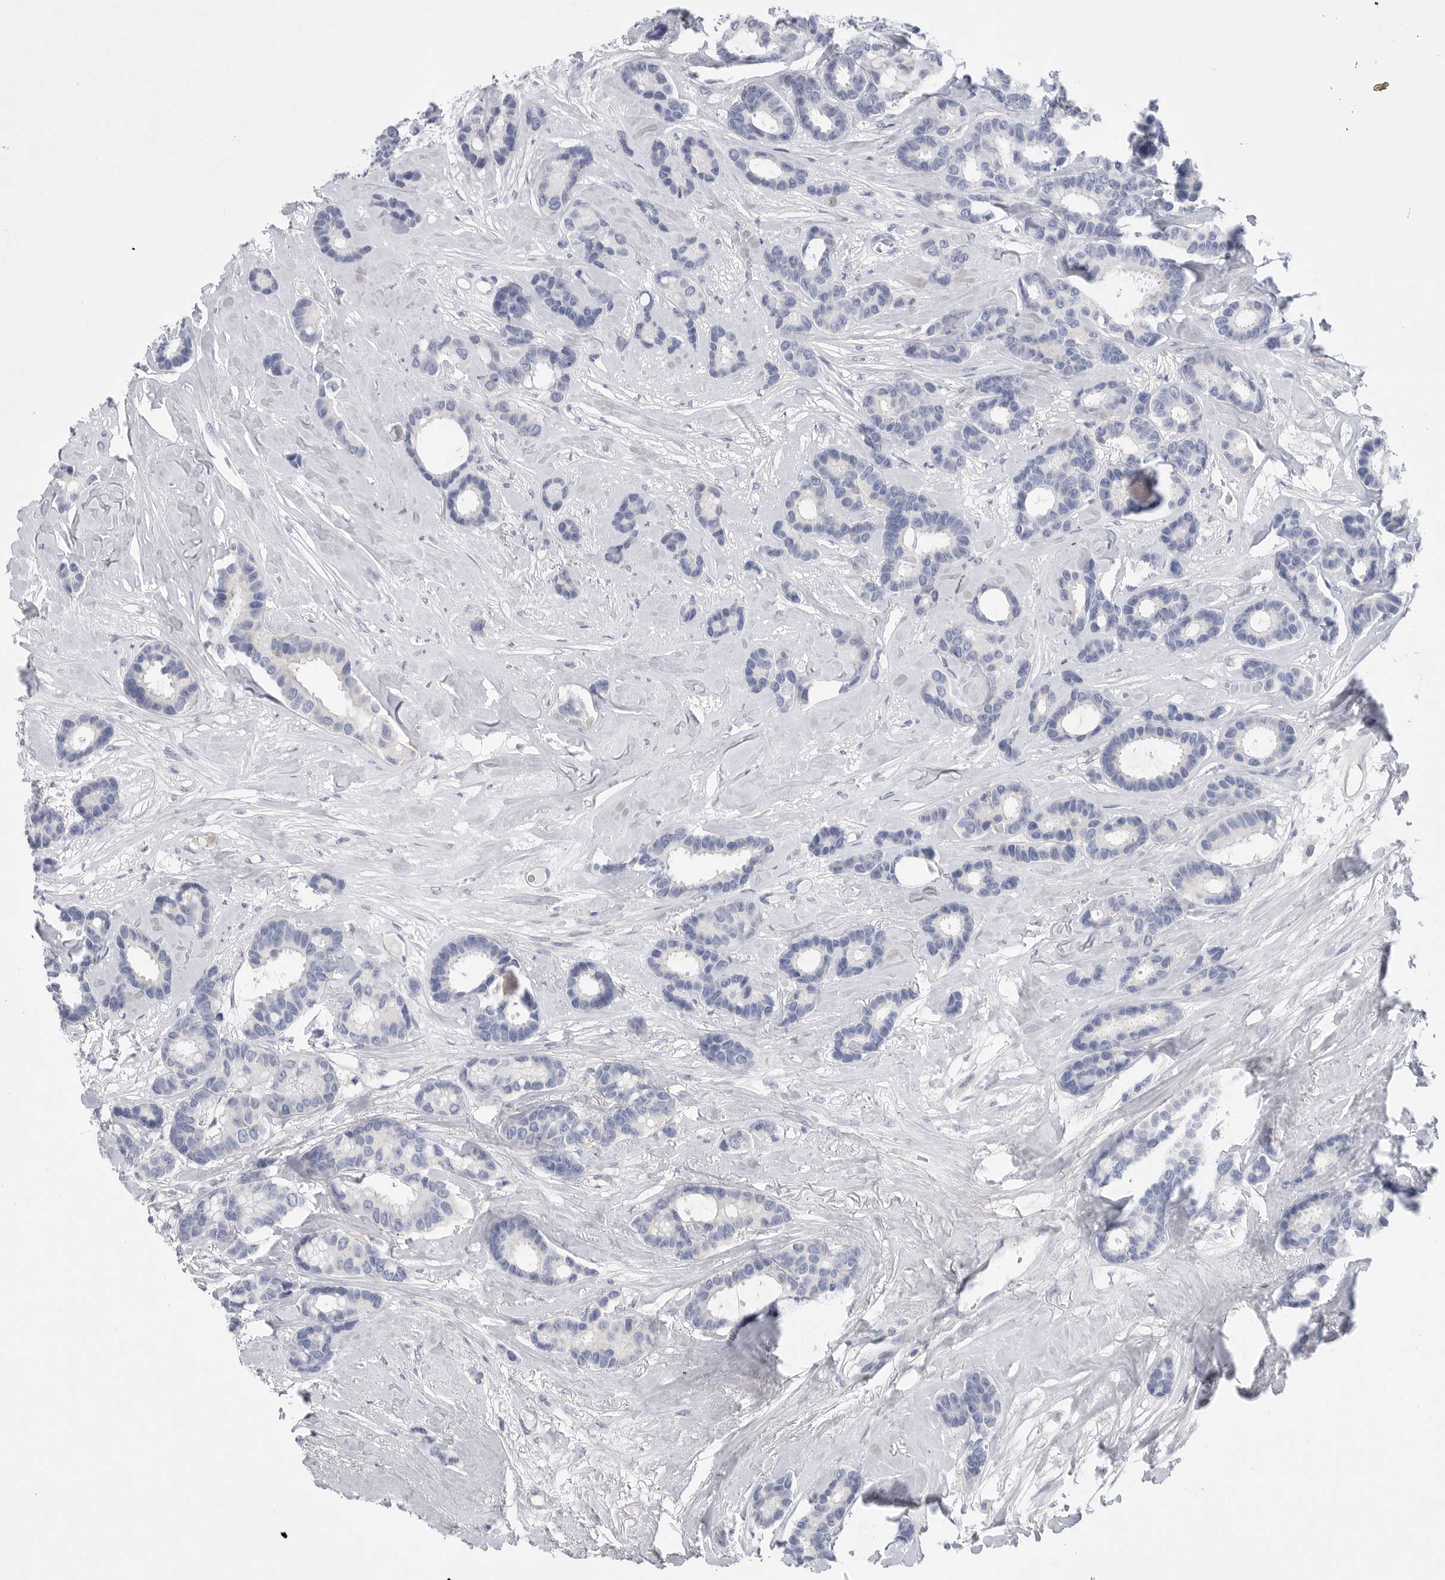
{"staining": {"intensity": "negative", "quantity": "none", "location": "none"}, "tissue": "breast cancer", "cell_type": "Tumor cells", "image_type": "cancer", "snomed": [{"axis": "morphology", "description": "Duct carcinoma"}, {"axis": "topography", "description": "Breast"}], "caption": "IHC photomicrograph of breast cancer stained for a protein (brown), which shows no positivity in tumor cells.", "gene": "CAMK2B", "patient": {"sex": "female", "age": 87}}